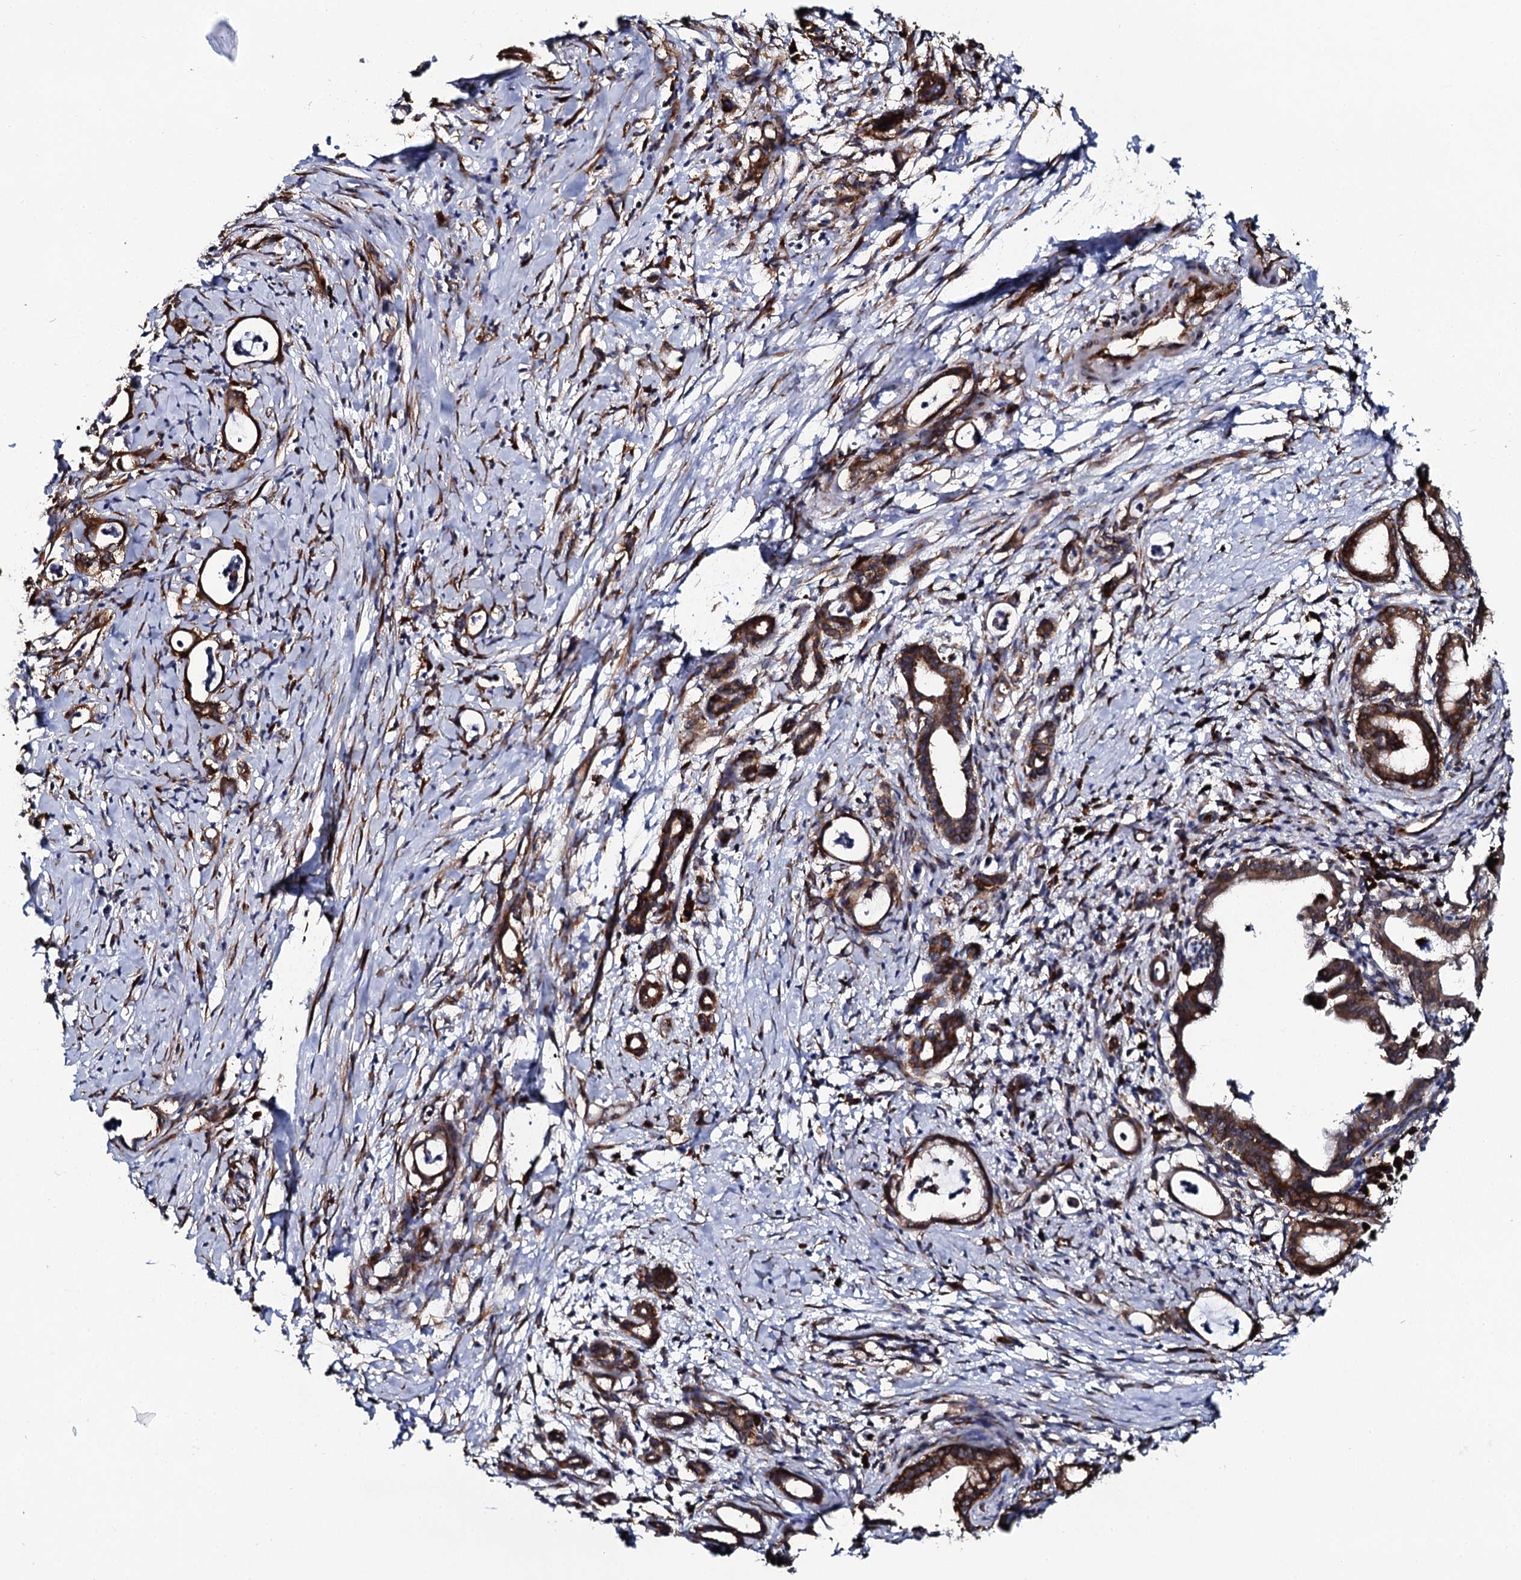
{"staining": {"intensity": "moderate", "quantity": ">75%", "location": "cytoplasmic/membranous"}, "tissue": "pancreatic cancer", "cell_type": "Tumor cells", "image_type": "cancer", "snomed": [{"axis": "morphology", "description": "Adenocarcinoma, NOS"}, {"axis": "topography", "description": "Pancreas"}], "caption": "Moderate cytoplasmic/membranous expression for a protein is present in about >75% of tumor cells of adenocarcinoma (pancreatic) using IHC.", "gene": "SPTY2D1", "patient": {"sex": "female", "age": 55}}